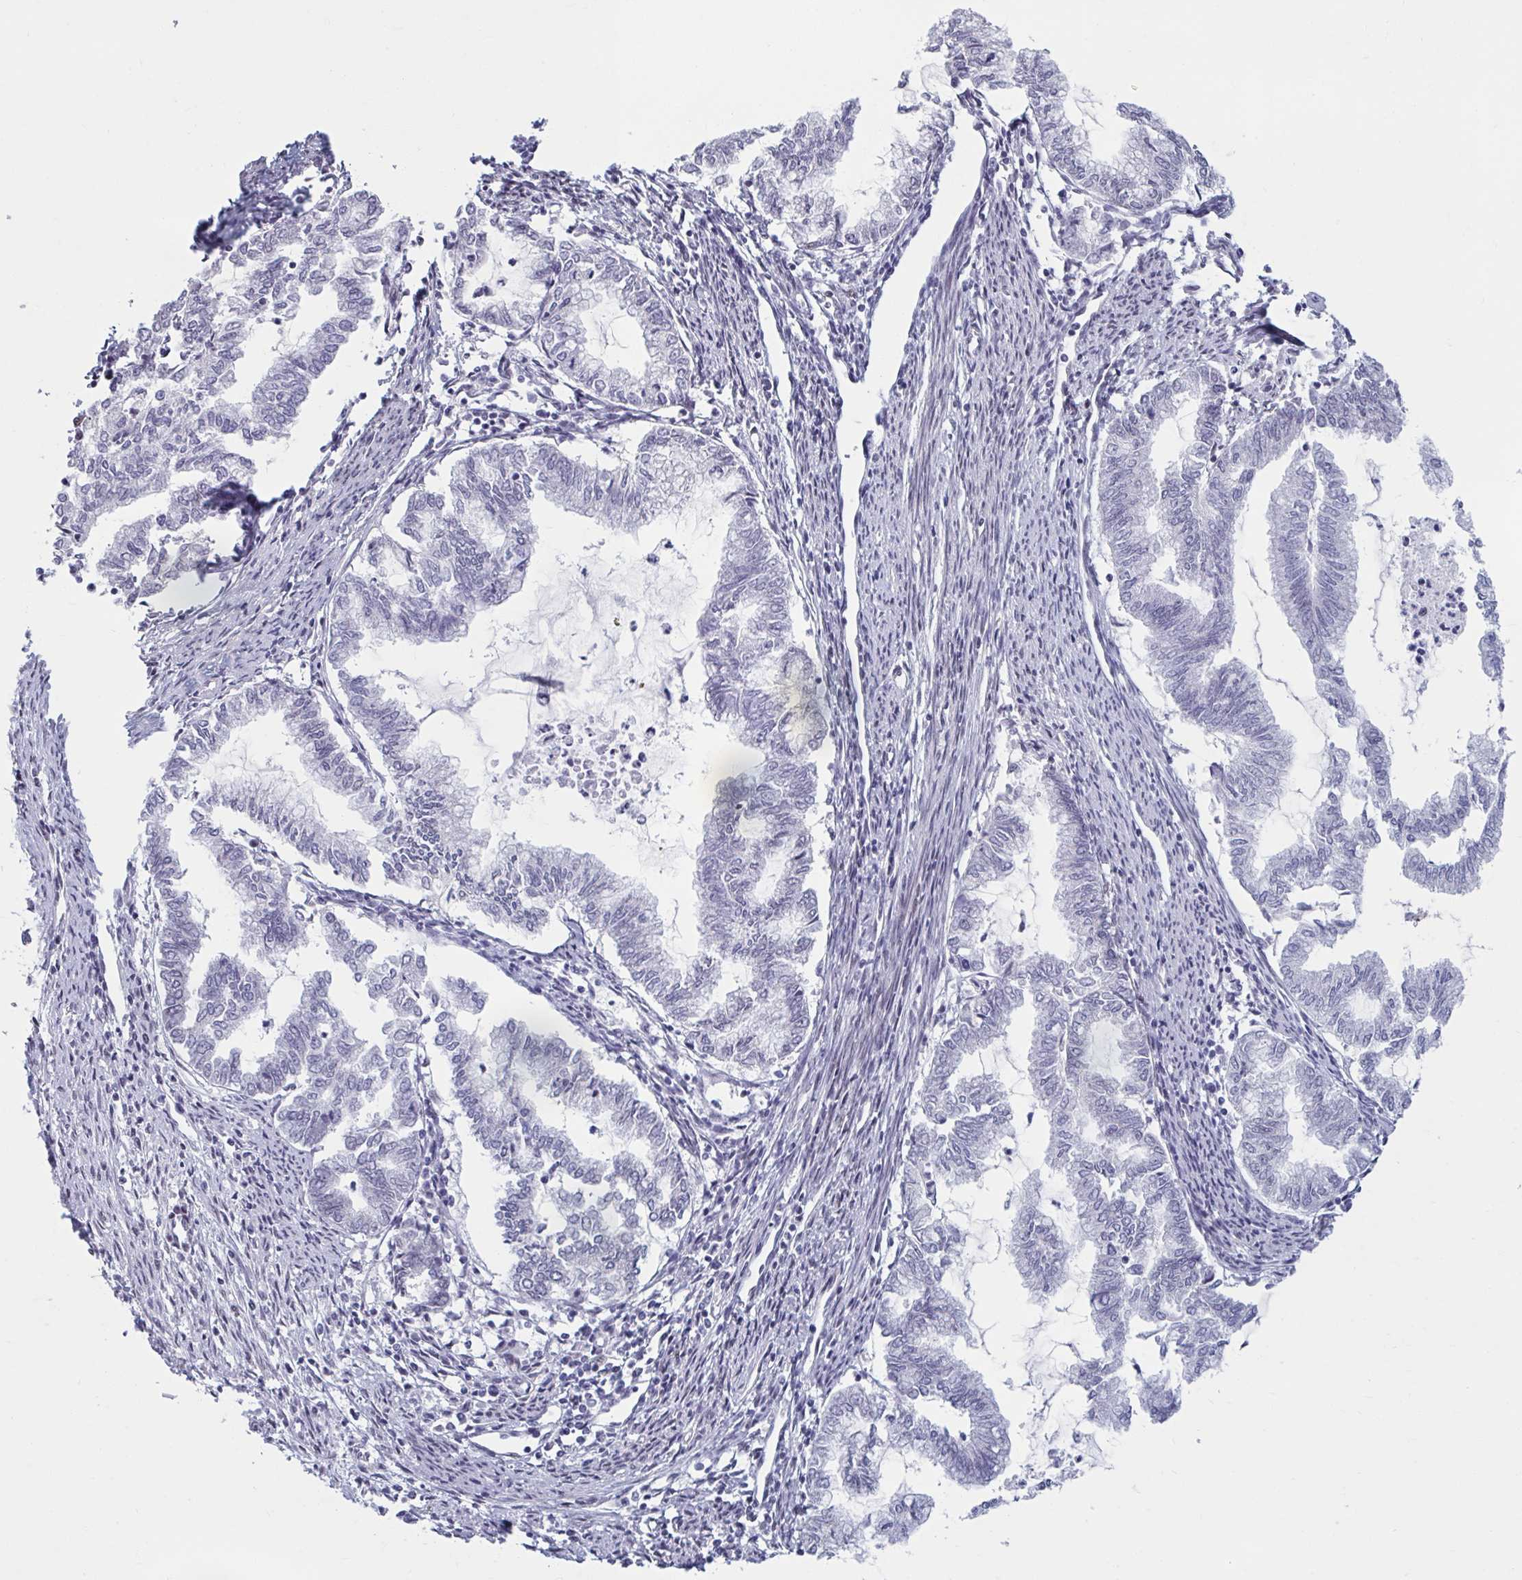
{"staining": {"intensity": "negative", "quantity": "none", "location": "none"}, "tissue": "endometrial cancer", "cell_type": "Tumor cells", "image_type": "cancer", "snomed": [{"axis": "morphology", "description": "Adenocarcinoma, NOS"}, {"axis": "topography", "description": "Endometrium"}], "caption": "This is a histopathology image of IHC staining of endometrial cancer, which shows no staining in tumor cells.", "gene": "HSD17B6", "patient": {"sex": "female", "age": 79}}